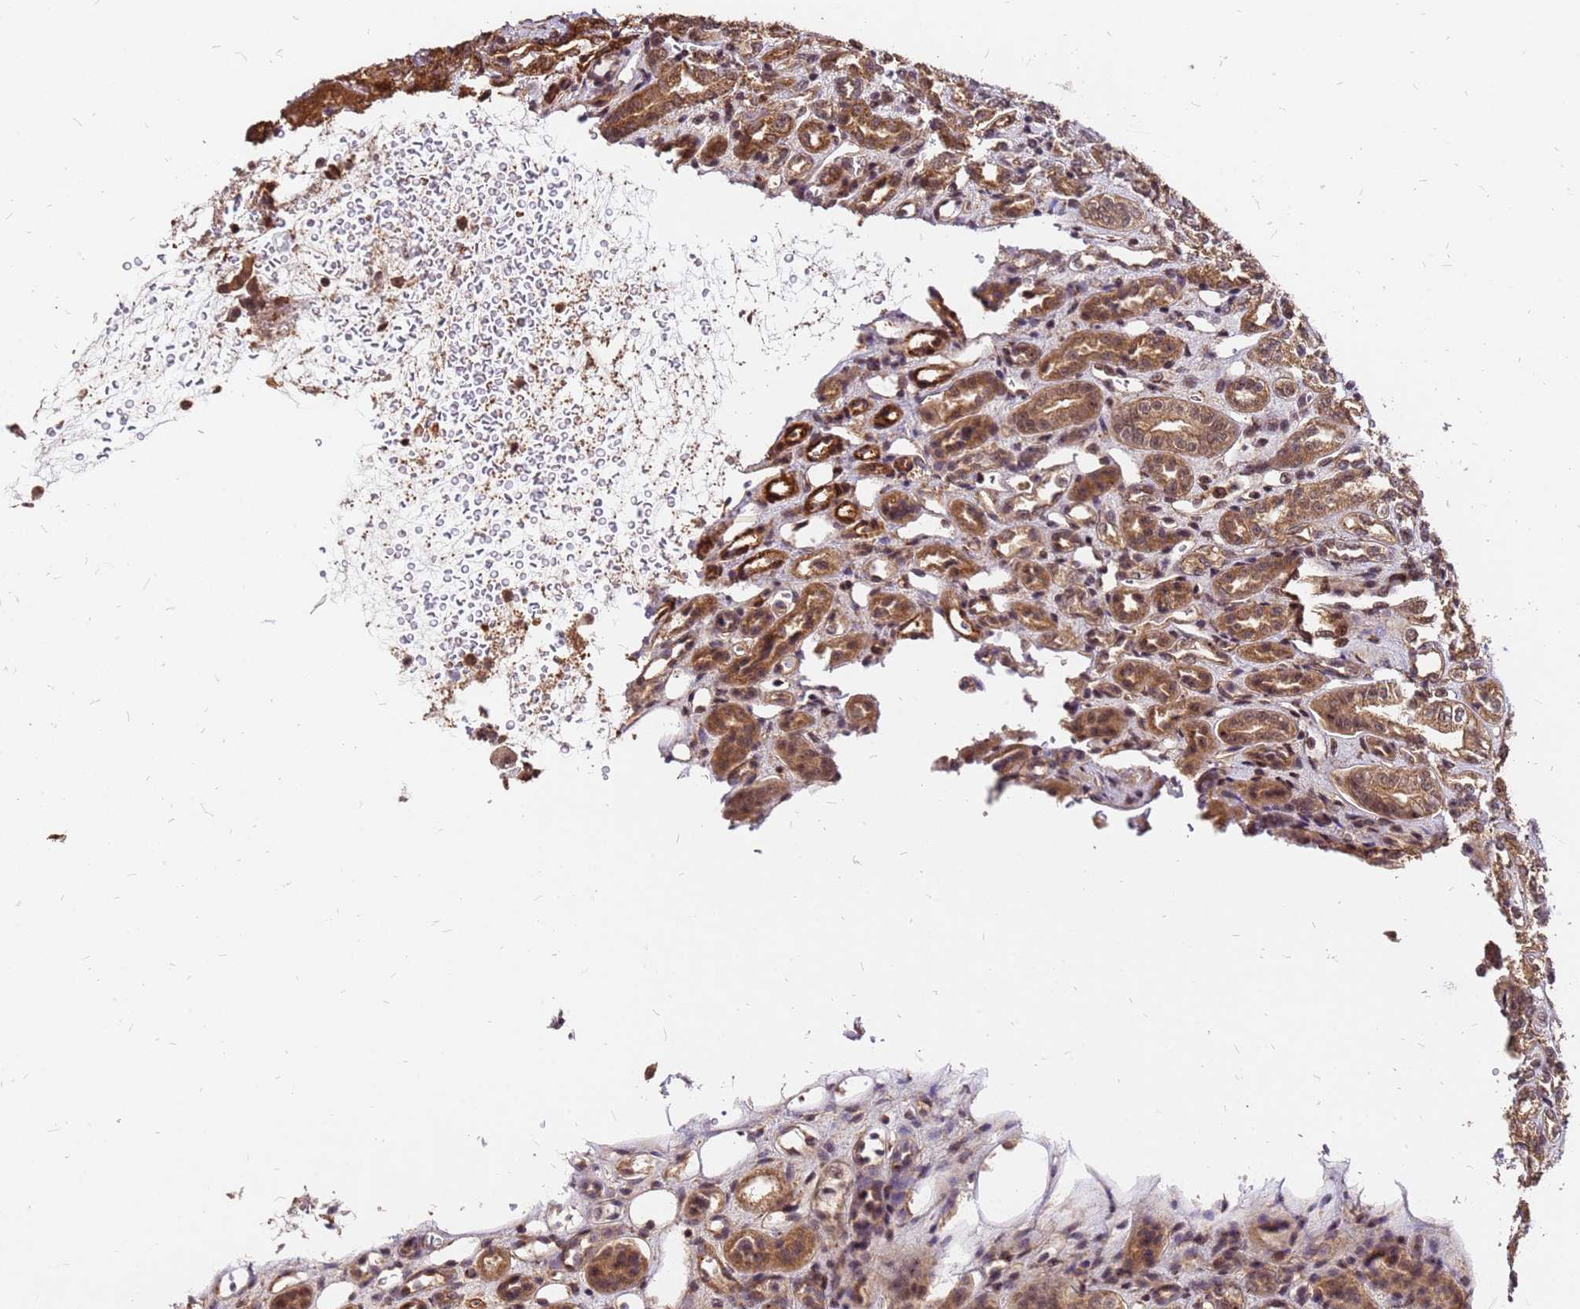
{"staining": {"intensity": "moderate", "quantity": "25%-75%", "location": "cytoplasmic/membranous,nuclear"}, "tissue": "kidney", "cell_type": "Cells in glomeruli", "image_type": "normal", "snomed": [{"axis": "morphology", "description": "Normal tissue, NOS"}, {"axis": "morphology", "description": "Neoplasm, malignant, NOS"}, {"axis": "topography", "description": "Kidney"}], "caption": "Benign kidney shows moderate cytoplasmic/membranous,nuclear staining in about 25%-75% of cells in glomeruli, visualized by immunohistochemistry.", "gene": "GPATCH8", "patient": {"sex": "female", "age": 1}}